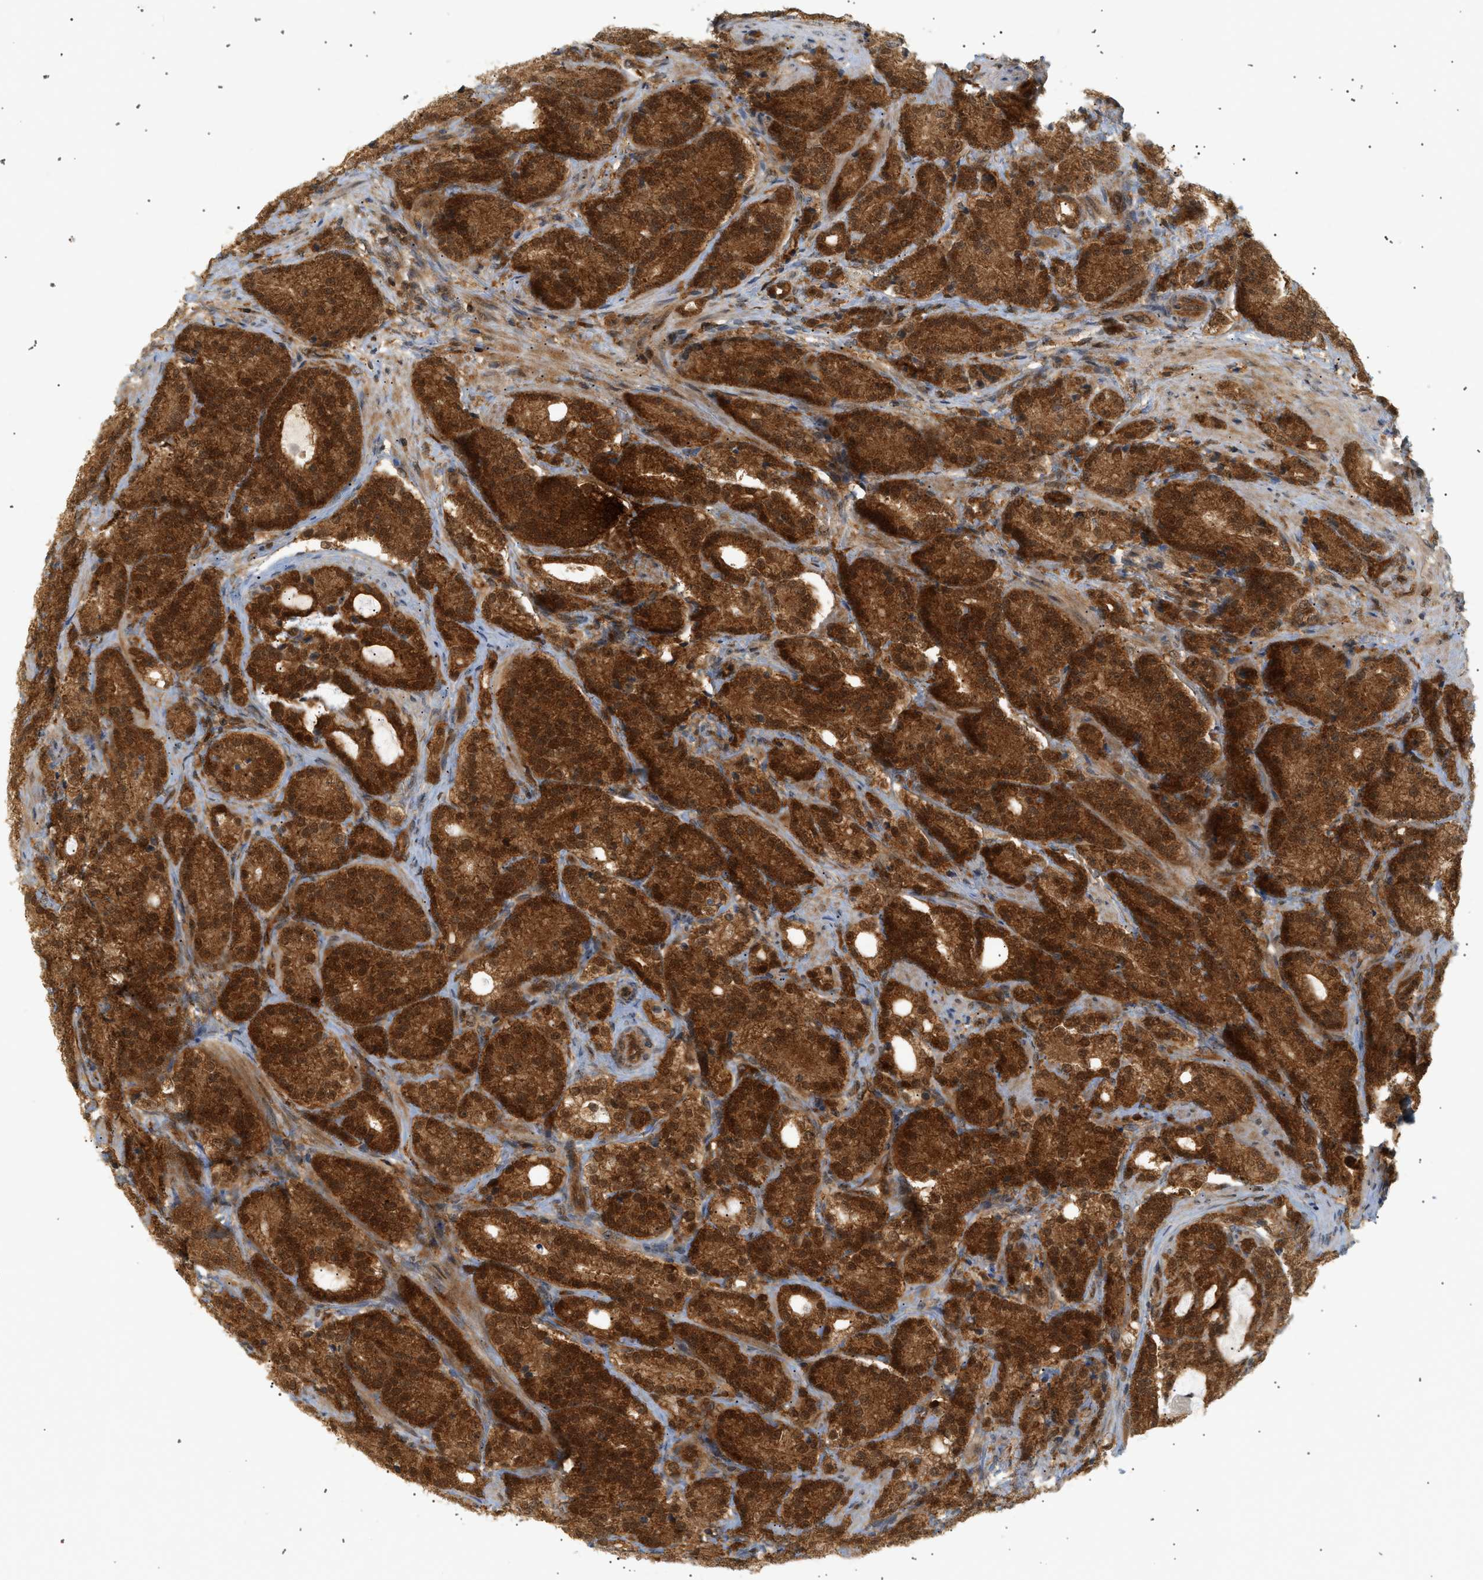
{"staining": {"intensity": "strong", "quantity": ">75%", "location": "cytoplasmic/membranous"}, "tissue": "prostate cancer", "cell_type": "Tumor cells", "image_type": "cancer", "snomed": [{"axis": "morphology", "description": "Adenocarcinoma, High grade"}, {"axis": "topography", "description": "Prostate"}], "caption": "About >75% of tumor cells in prostate cancer (high-grade adenocarcinoma) display strong cytoplasmic/membranous protein positivity as visualized by brown immunohistochemical staining.", "gene": "SHC1", "patient": {"sex": "male", "age": 61}}